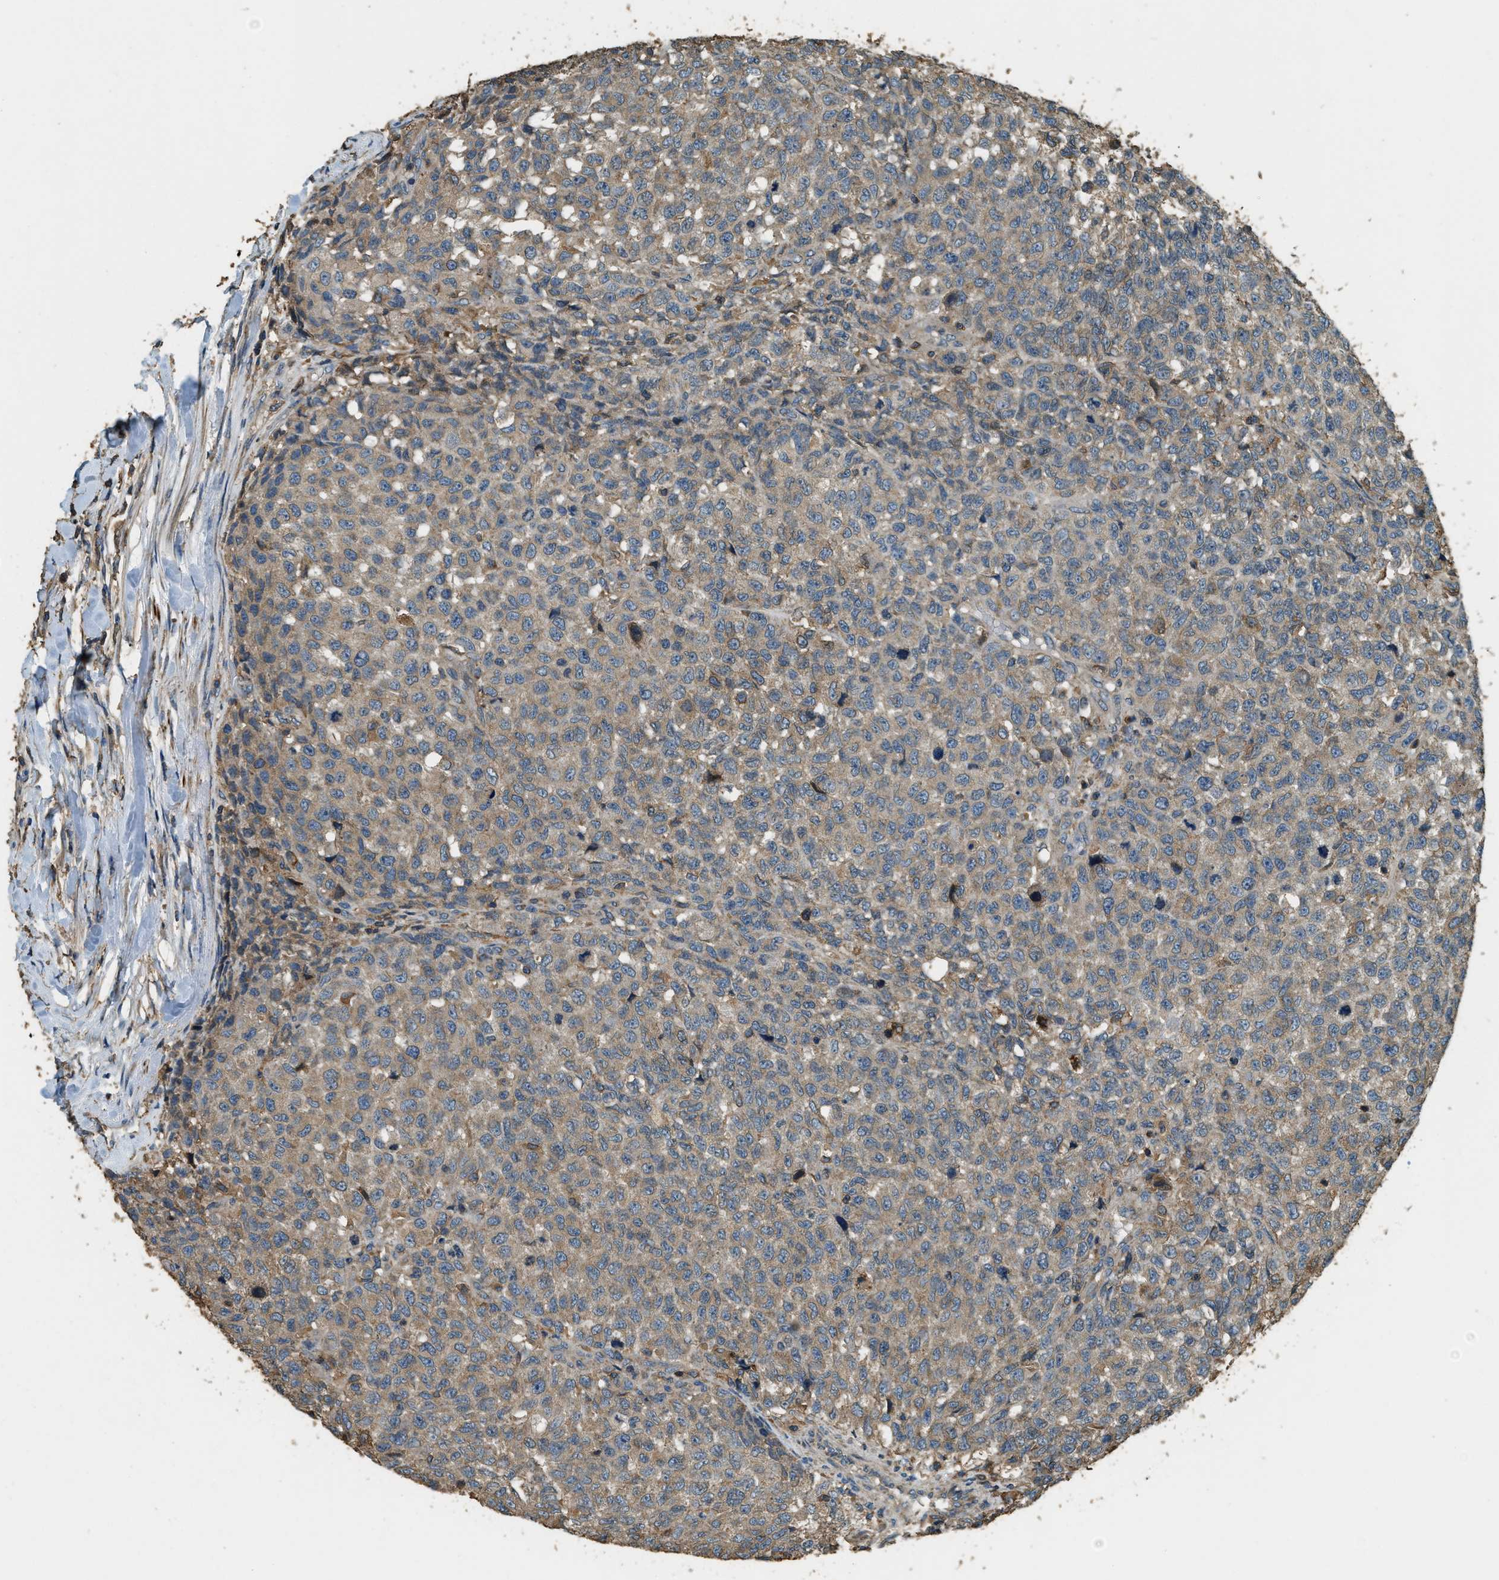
{"staining": {"intensity": "moderate", "quantity": ">75%", "location": "cytoplasmic/membranous"}, "tissue": "testis cancer", "cell_type": "Tumor cells", "image_type": "cancer", "snomed": [{"axis": "morphology", "description": "Seminoma, NOS"}, {"axis": "topography", "description": "Testis"}], "caption": "A brown stain shows moderate cytoplasmic/membranous staining of a protein in human testis cancer tumor cells.", "gene": "ERGIC1", "patient": {"sex": "male", "age": 59}}